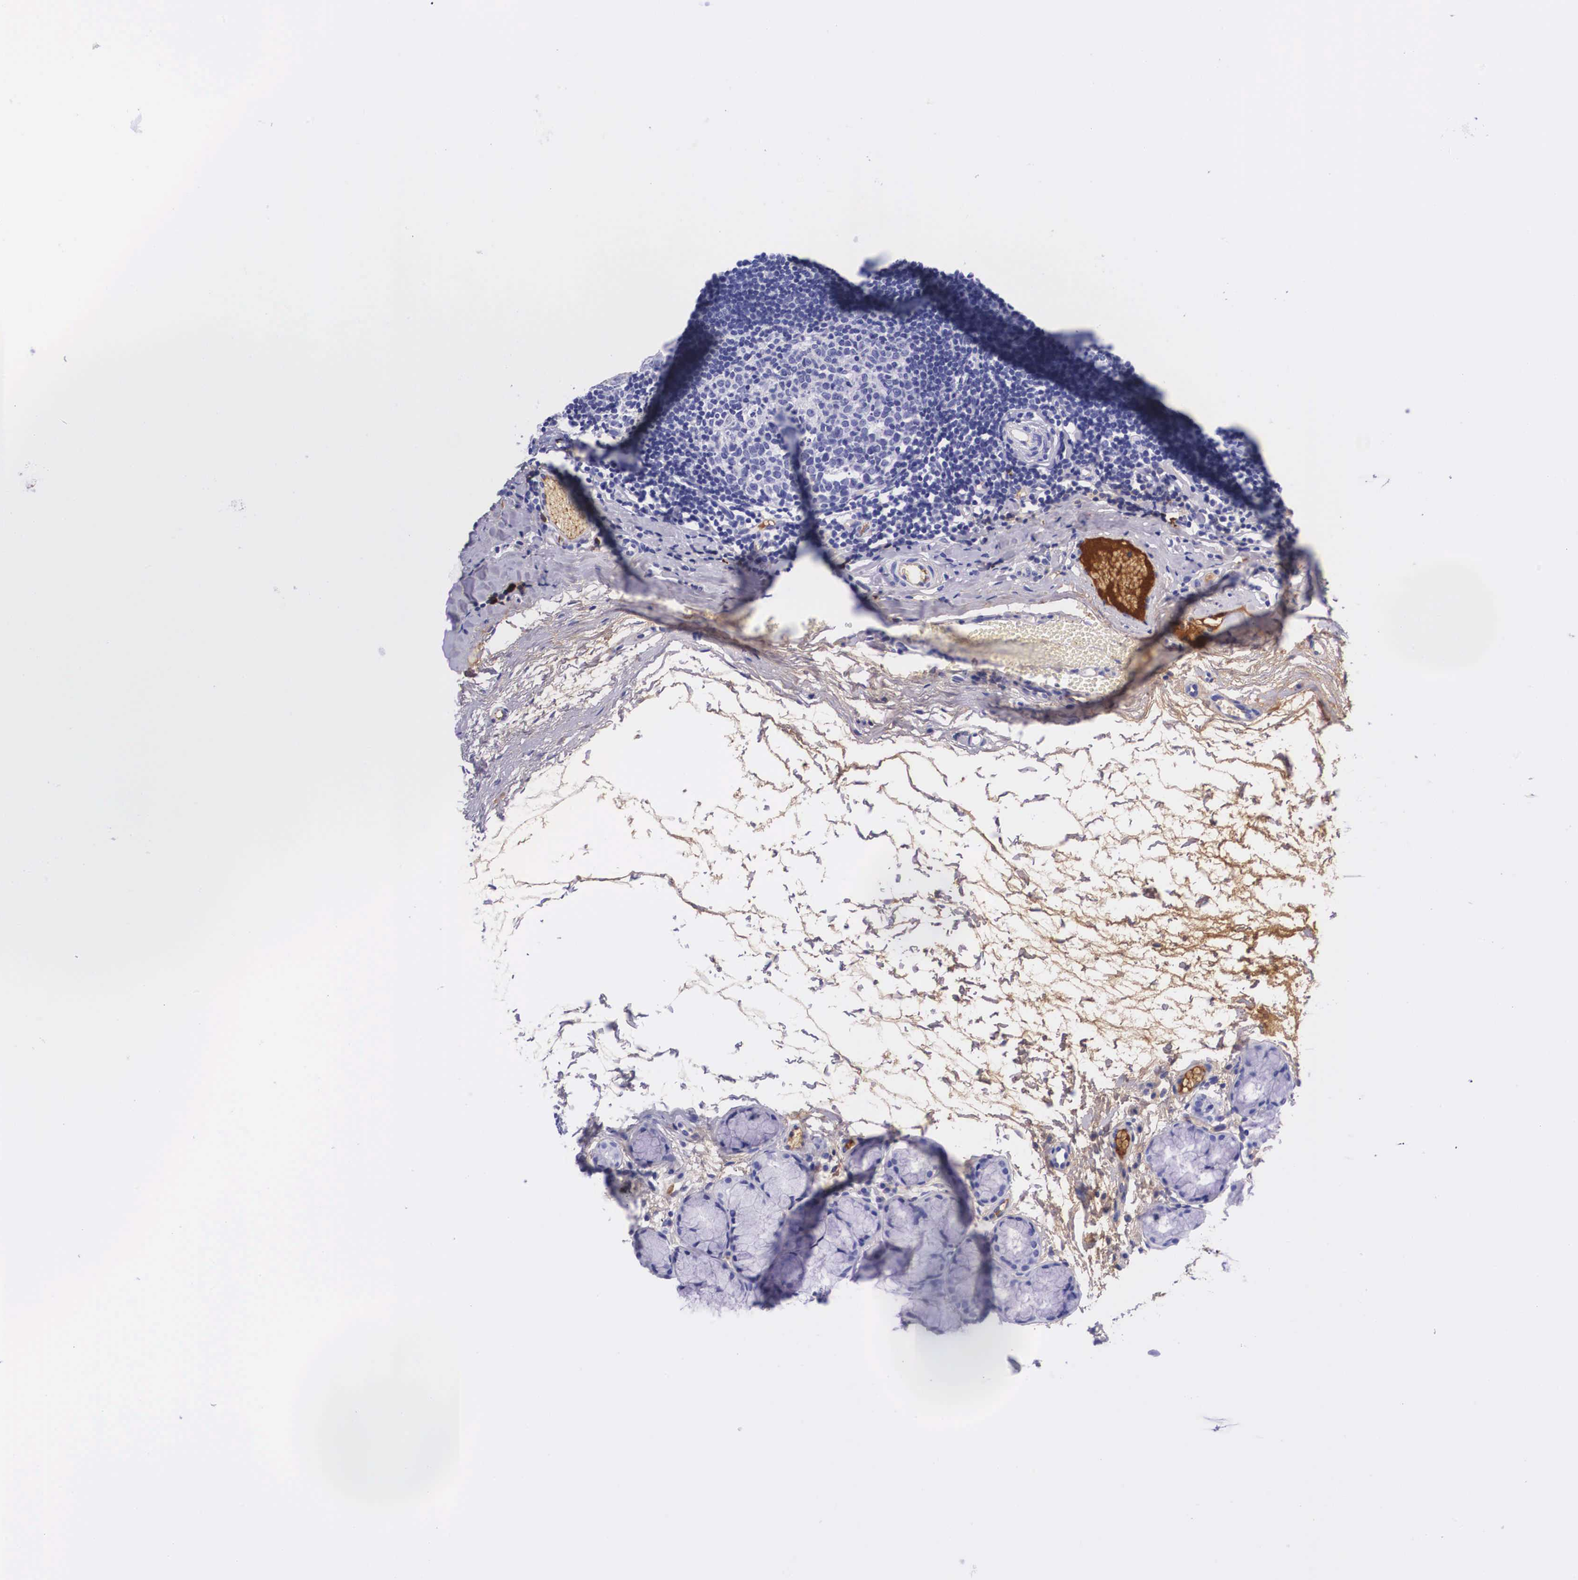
{"staining": {"intensity": "negative", "quantity": "none", "location": "none"}, "tissue": "tonsil", "cell_type": "Germinal center cells", "image_type": "normal", "snomed": [{"axis": "morphology", "description": "Normal tissue, NOS"}, {"axis": "topography", "description": "Tonsil"}], "caption": "IHC of benign human tonsil reveals no positivity in germinal center cells. (DAB (3,3'-diaminobenzidine) immunohistochemistry with hematoxylin counter stain).", "gene": "PLG", "patient": {"sex": "female", "age": 41}}